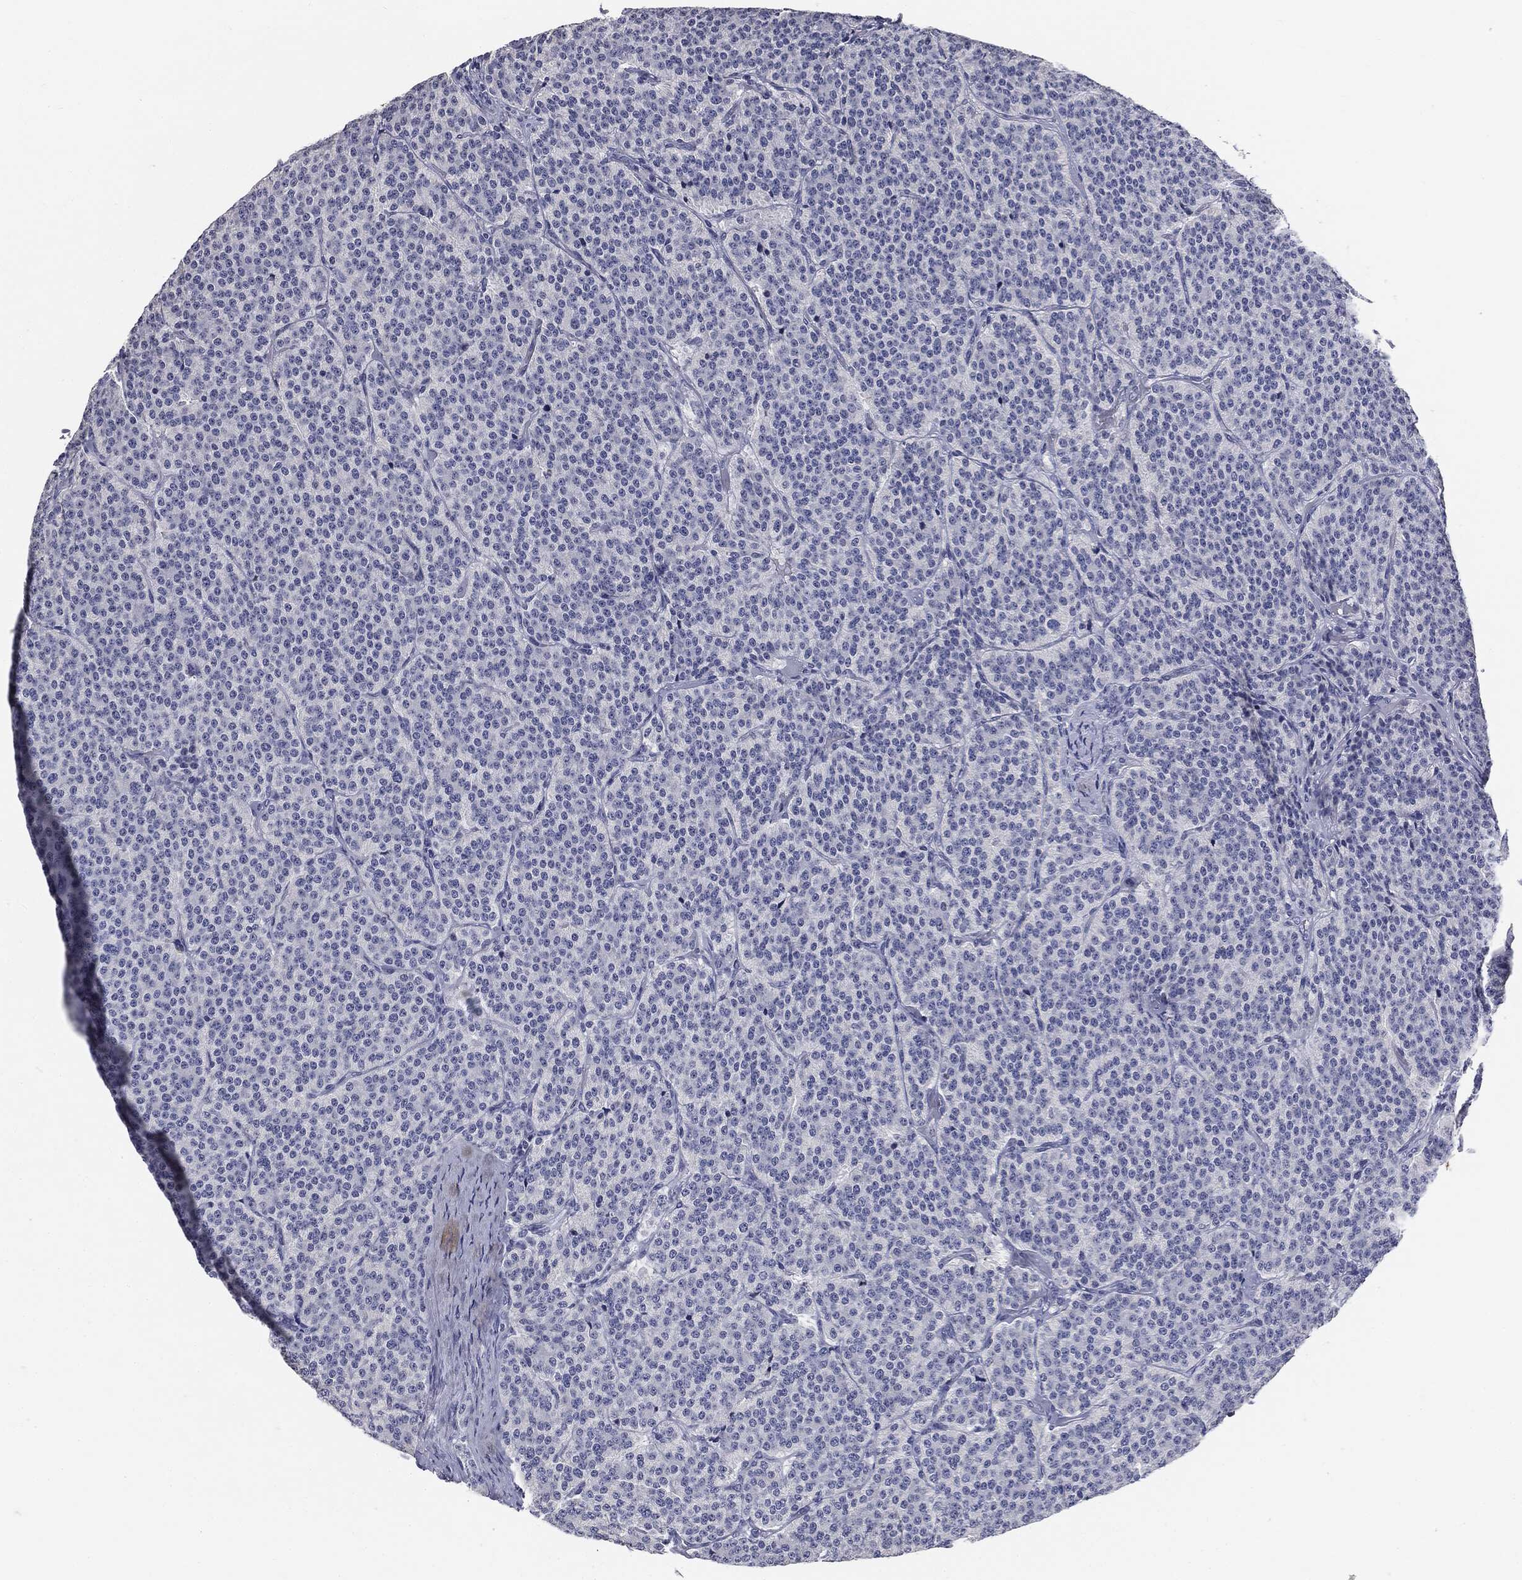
{"staining": {"intensity": "negative", "quantity": "none", "location": "none"}, "tissue": "carcinoid", "cell_type": "Tumor cells", "image_type": "cancer", "snomed": [{"axis": "morphology", "description": "Carcinoid, malignant, NOS"}, {"axis": "topography", "description": "Small intestine"}], "caption": "Carcinoid stained for a protein using IHC reveals no expression tumor cells.", "gene": "AFP", "patient": {"sex": "female", "age": 58}}